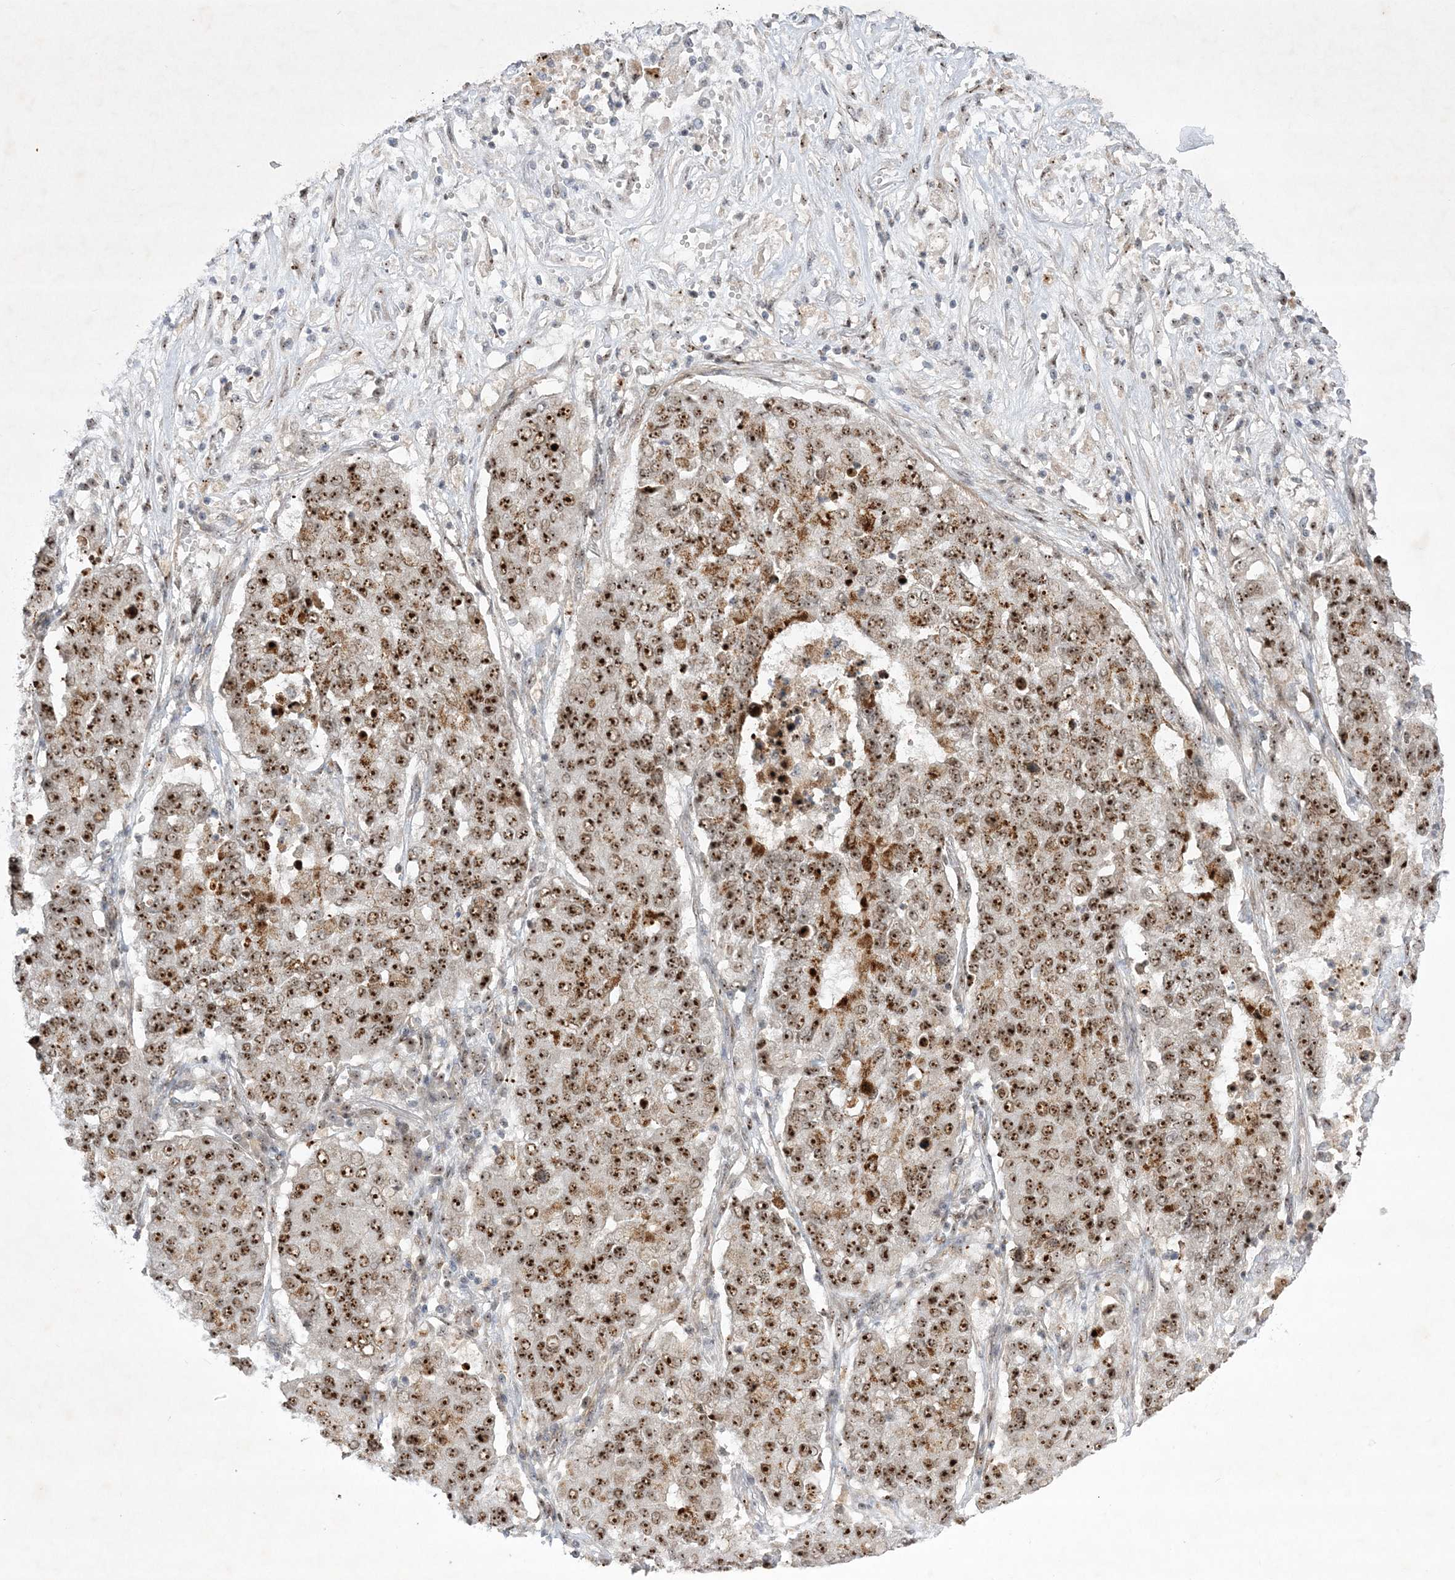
{"staining": {"intensity": "strong", "quantity": ">75%", "location": "nuclear"}, "tissue": "lung cancer", "cell_type": "Tumor cells", "image_type": "cancer", "snomed": [{"axis": "morphology", "description": "Squamous cell carcinoma, NOS"}, {"axis": "topography", "description": "Lung"}], "caption": "A photomicrograph of lung cancer (squamous cell carcinoma) stained for a protein reveals strong nuclear brown staining in tumor cells. (DAB = brown stain, brightfield microscopy at high magnification).", "gene": "NPM3", "patient": {"sex": "male", "age": 74}}